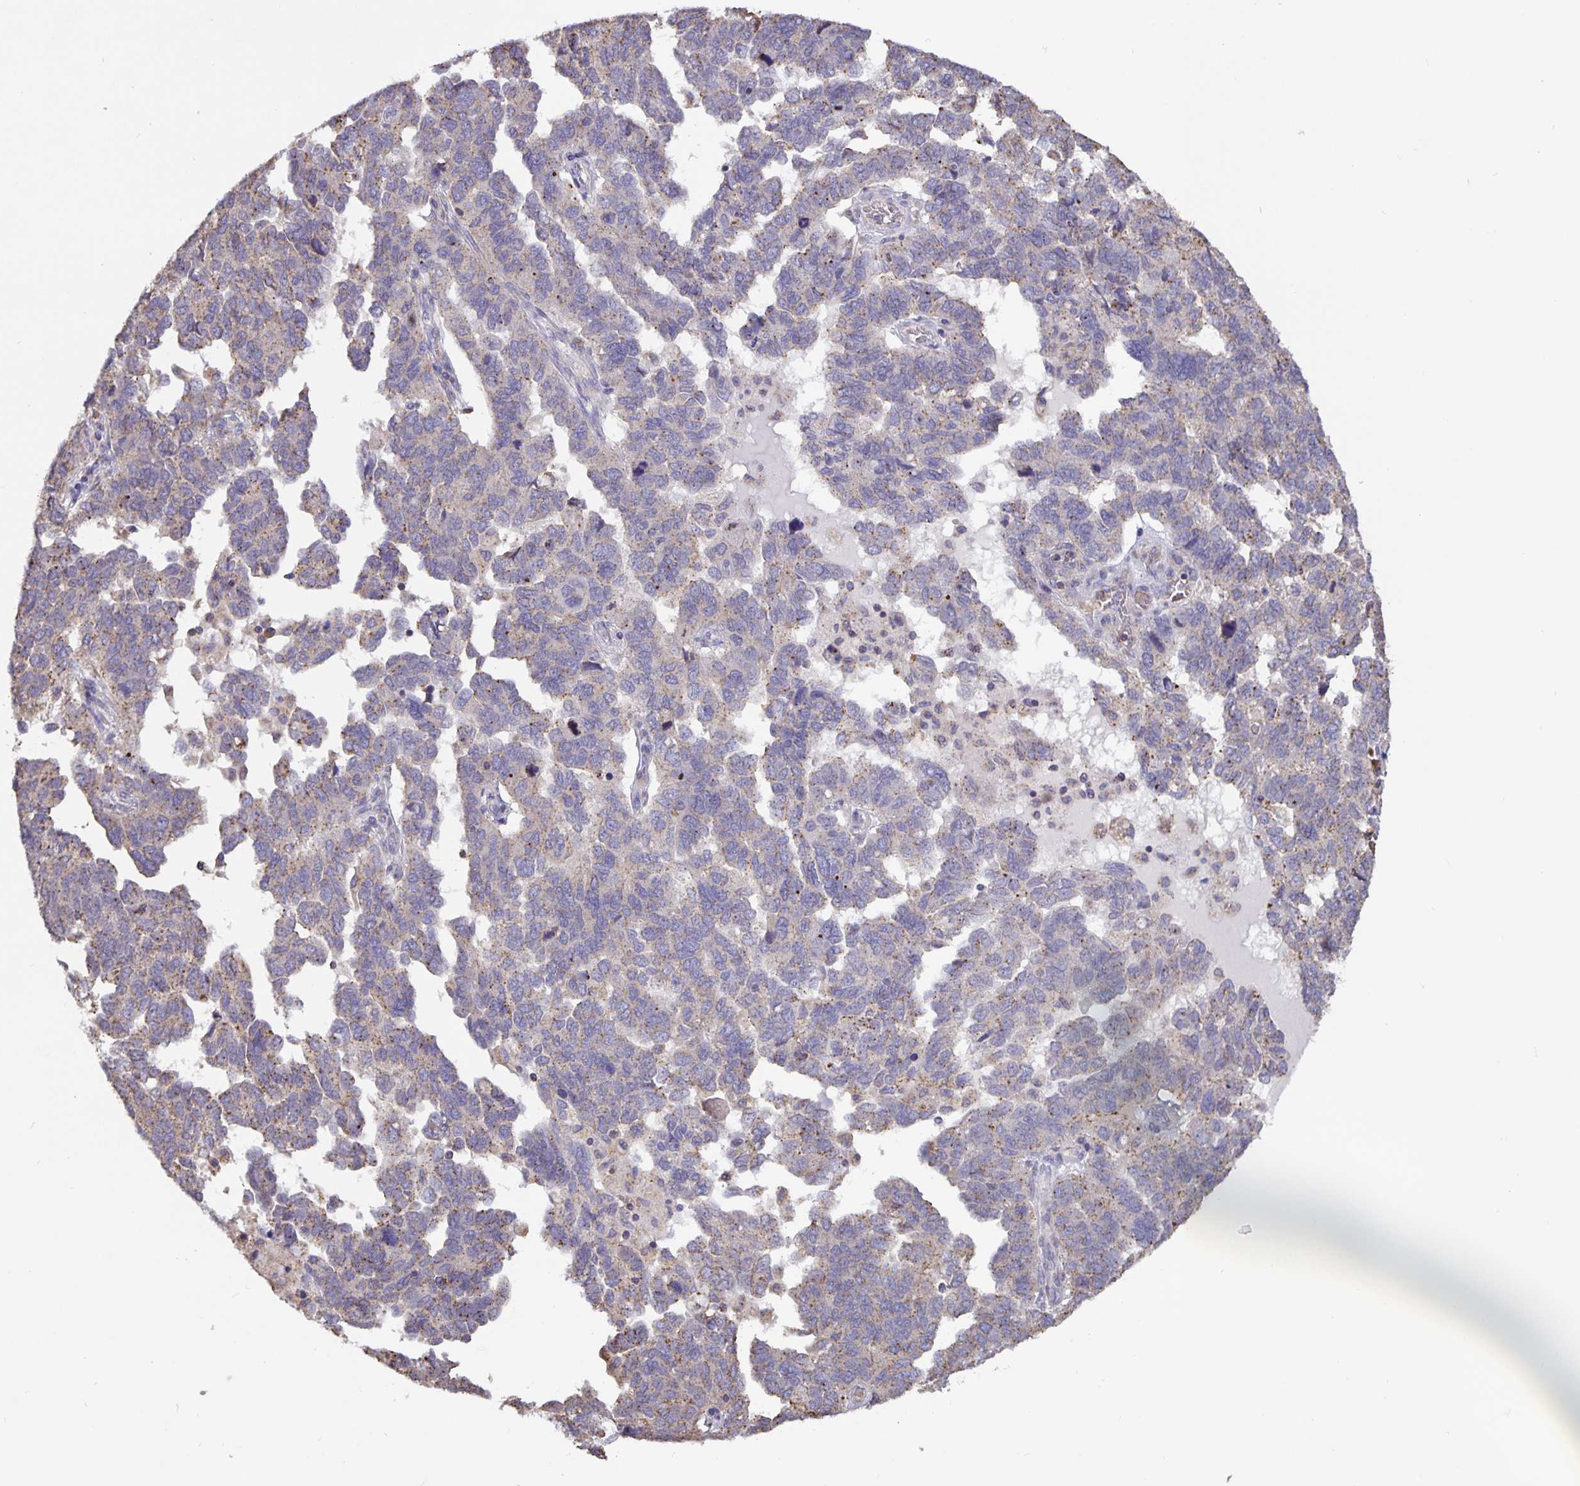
{"staining": {"intensity": "weak", "quantity": "25%-75%", "location": "cytoplasmic/membranous"}, "tissue": "ovarian cancer", "cell_type": "Tumor cells", "image_type": "cancer", "snomed": [{"axis": "morphology", "description": "Cystadenocarcinoma, serous, NOS"}, {"axis": "topography", "description": "Ovary"}], "caption": "Protein staining of serous cystadenocarcinoma (ovarian) tissue reveals weak cytoplasmic/membranous expression in about 25%-75% of tumor cells.", "gene": "TMEM71", "patient": {"sex": "female", "age": 64}}